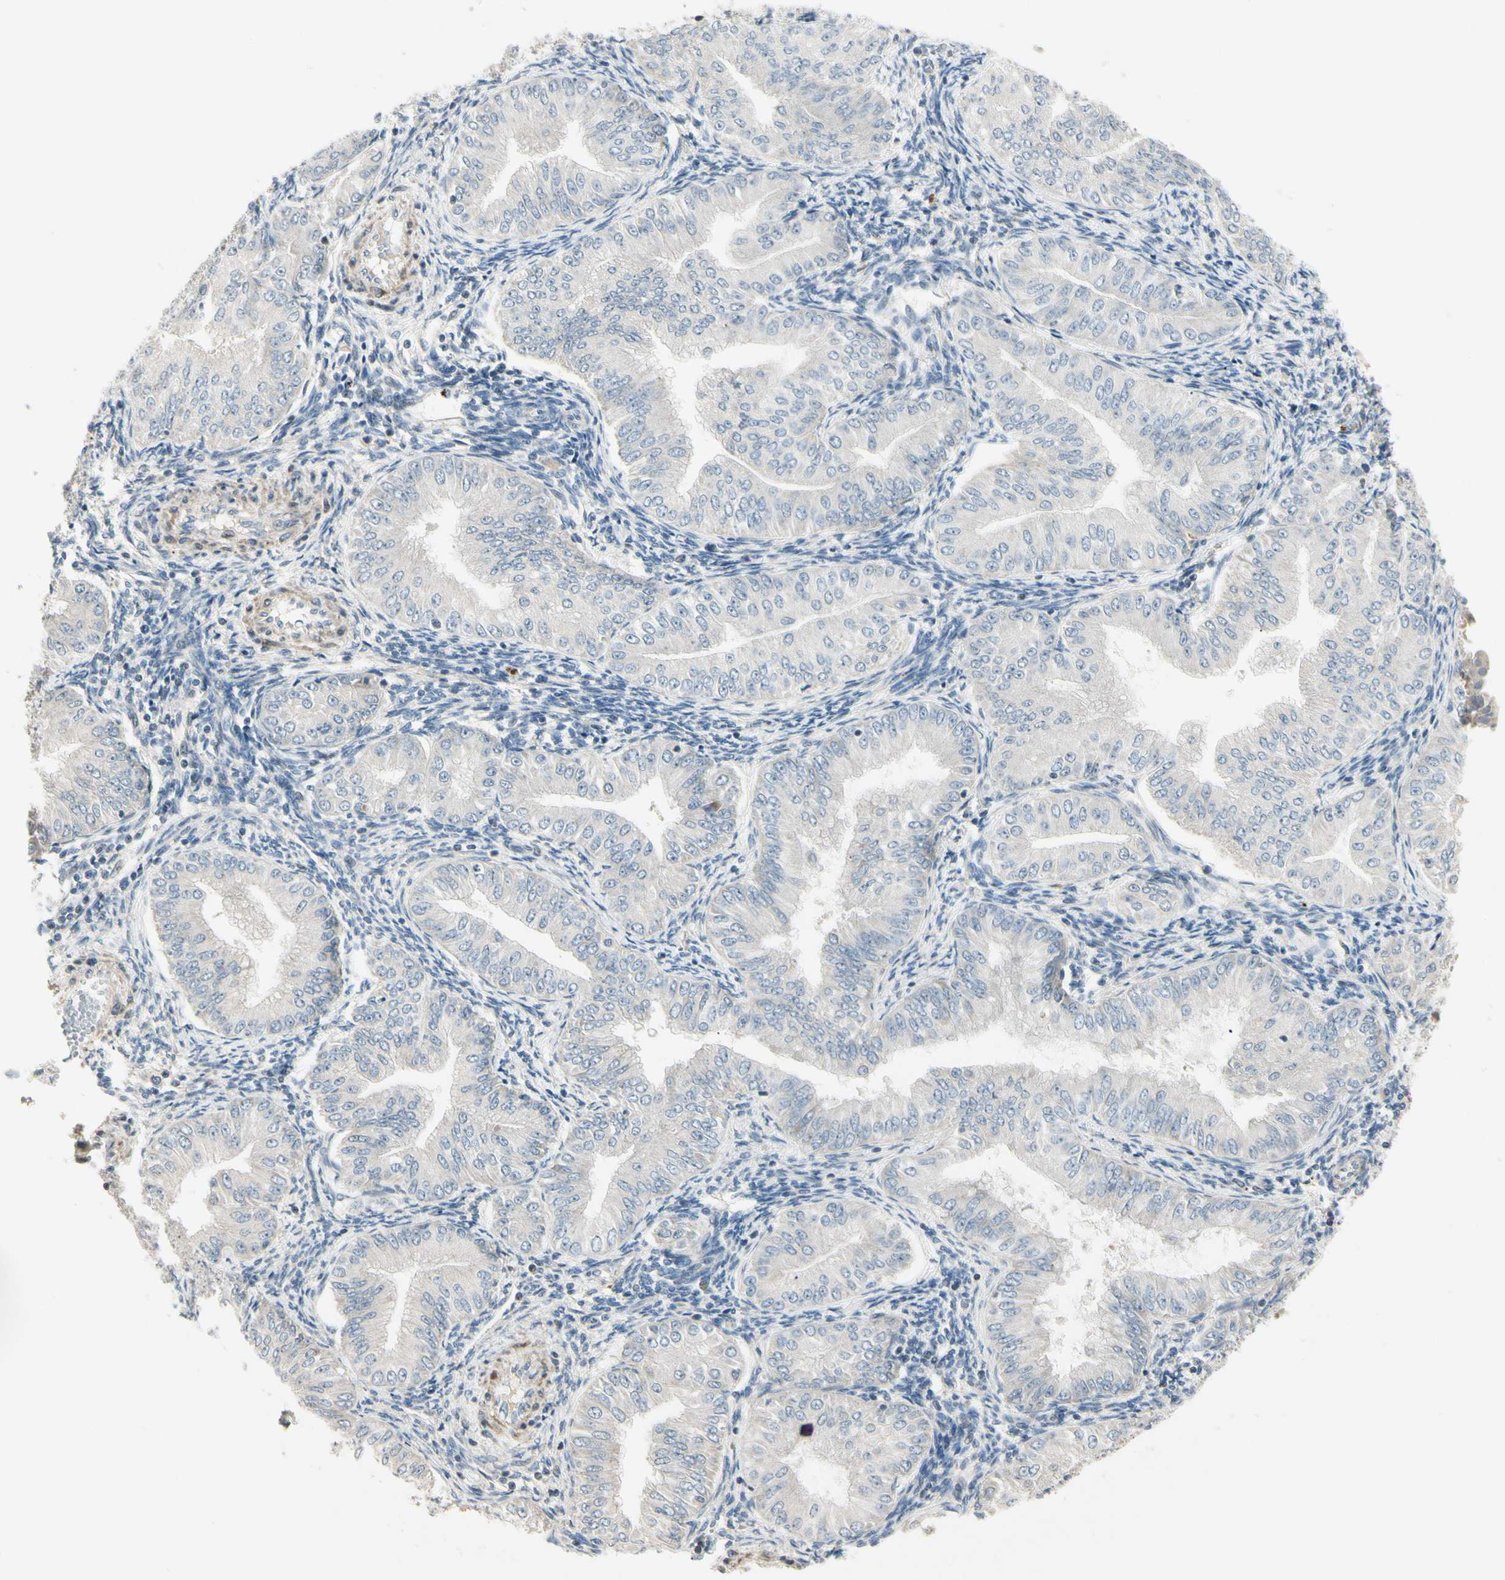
{"staining": {"intensity": "negative", "quantity": "none", "location": "none"}, "tissue": "endometrial cancer", "cell_type": "Tumor cells", "image_type": "cancer", "snomed": [{"axis": "morphology", "description": "Normal tissue, NOS"}, {"axis": "morphology", "description": "Adenocarcinoma, NOS"}, {"axis": "topography", "description": "Endometrium"}], "caption": "The immunohistochemistry (IHC) micrograph has no significant expression in tumor cells of endometrial cancer tissue. Brightfield microscopy of IHC stained with DAB (brown) and hematoxylin (blue), captured at high magnification.", "gene": "P4HA3", "patient": {"sex": "female", "age": 53}}